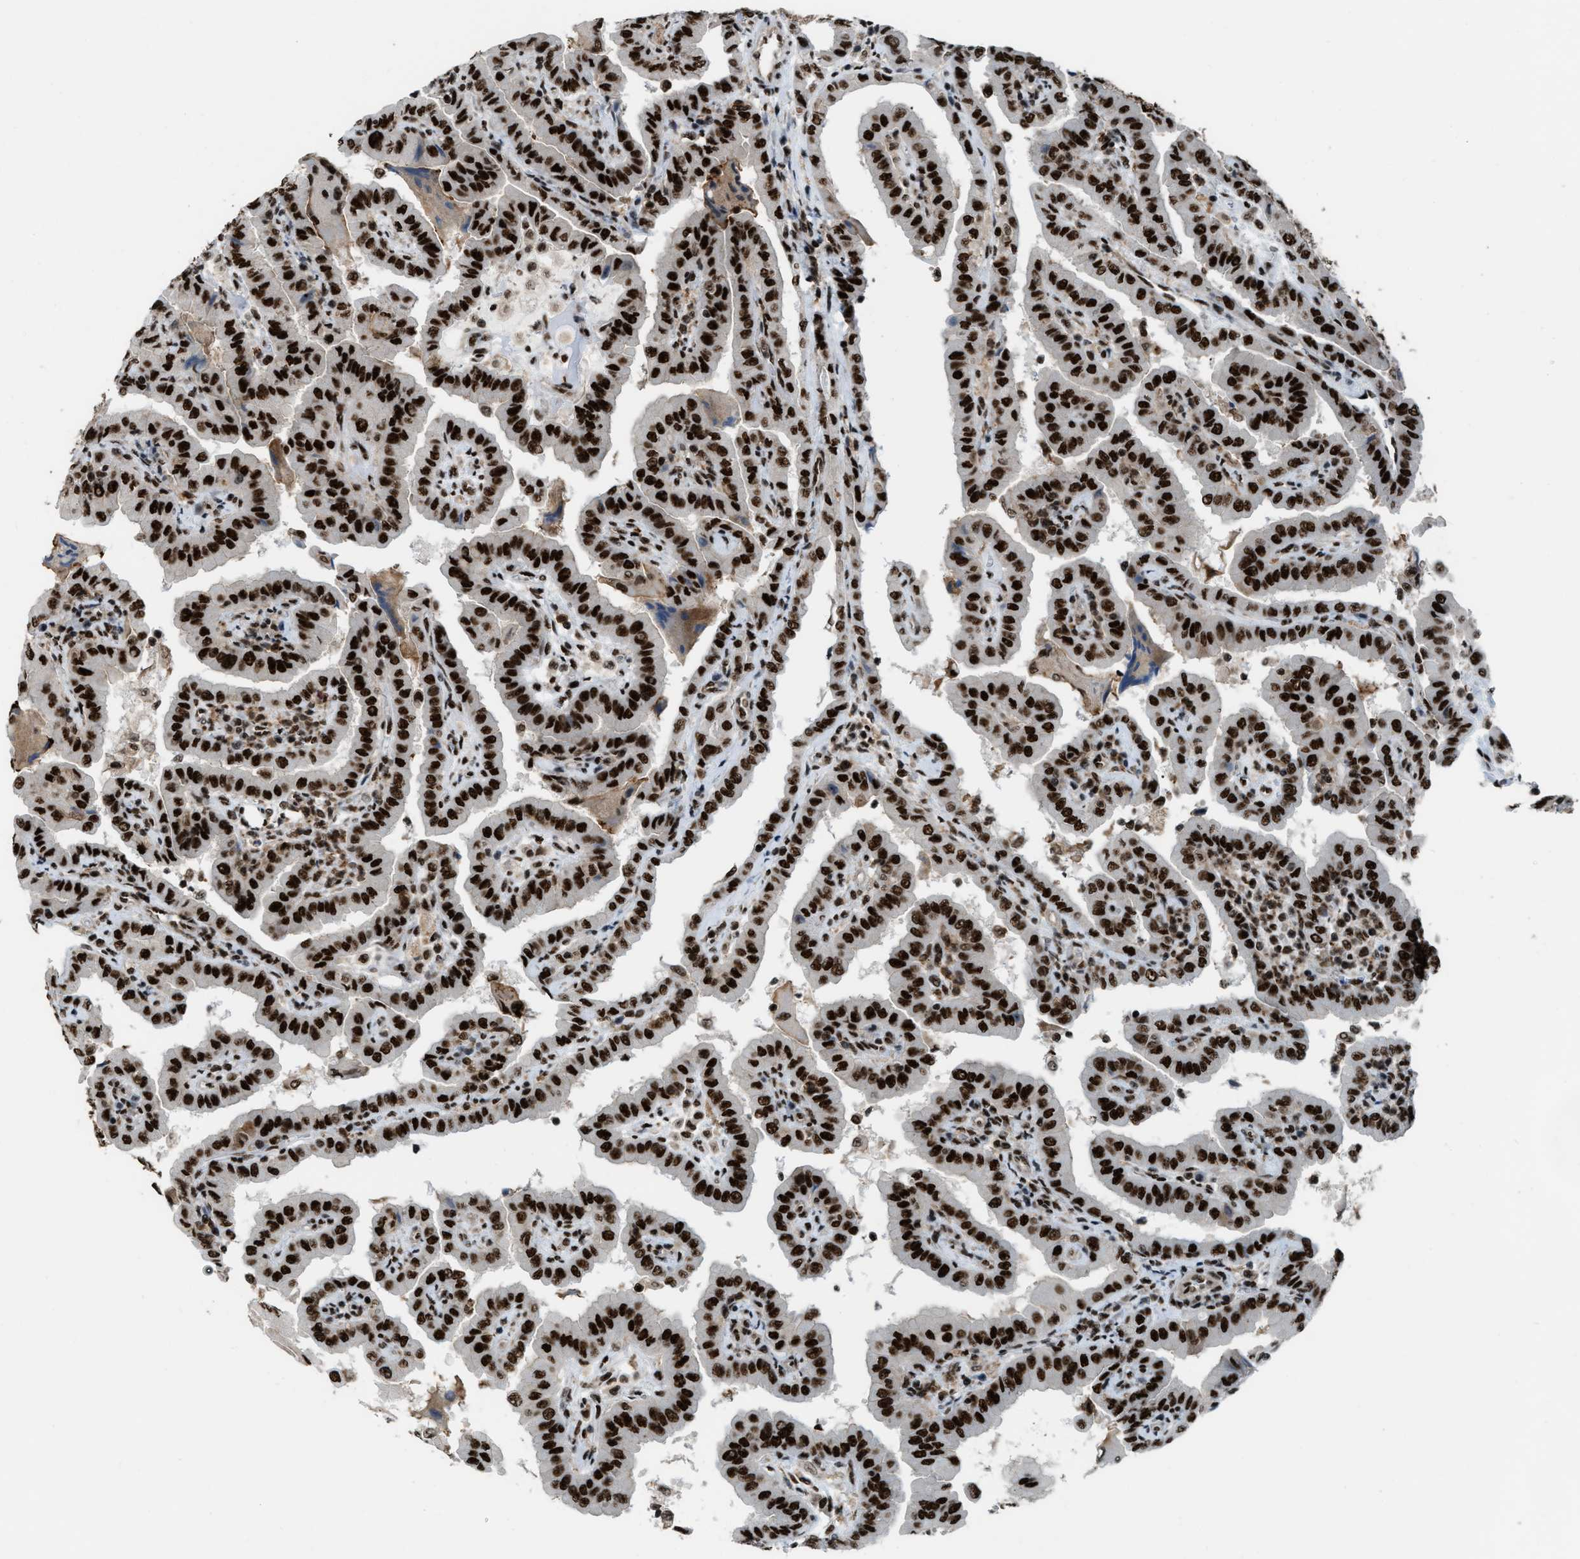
{"staining": {"intensity": "strong", "quantity": ">75%", "location": "nuclear"}, "tissue": "thyroid cancer", "cell_type": "Tumor cells", "image_type": "cancer", "snomed": [{"axis": "morphology", "description": "Papillary adenocarcinoma, NOS"}, {"axis": "topography", "description": "Thyroid gland"}], "caption": "Thyroid papillary adenocarcinoma stained with a protein marker displays strong staining in tumor cells.", "gene": "NUMA1", "patient": {"sex": "male", "age": 33}}